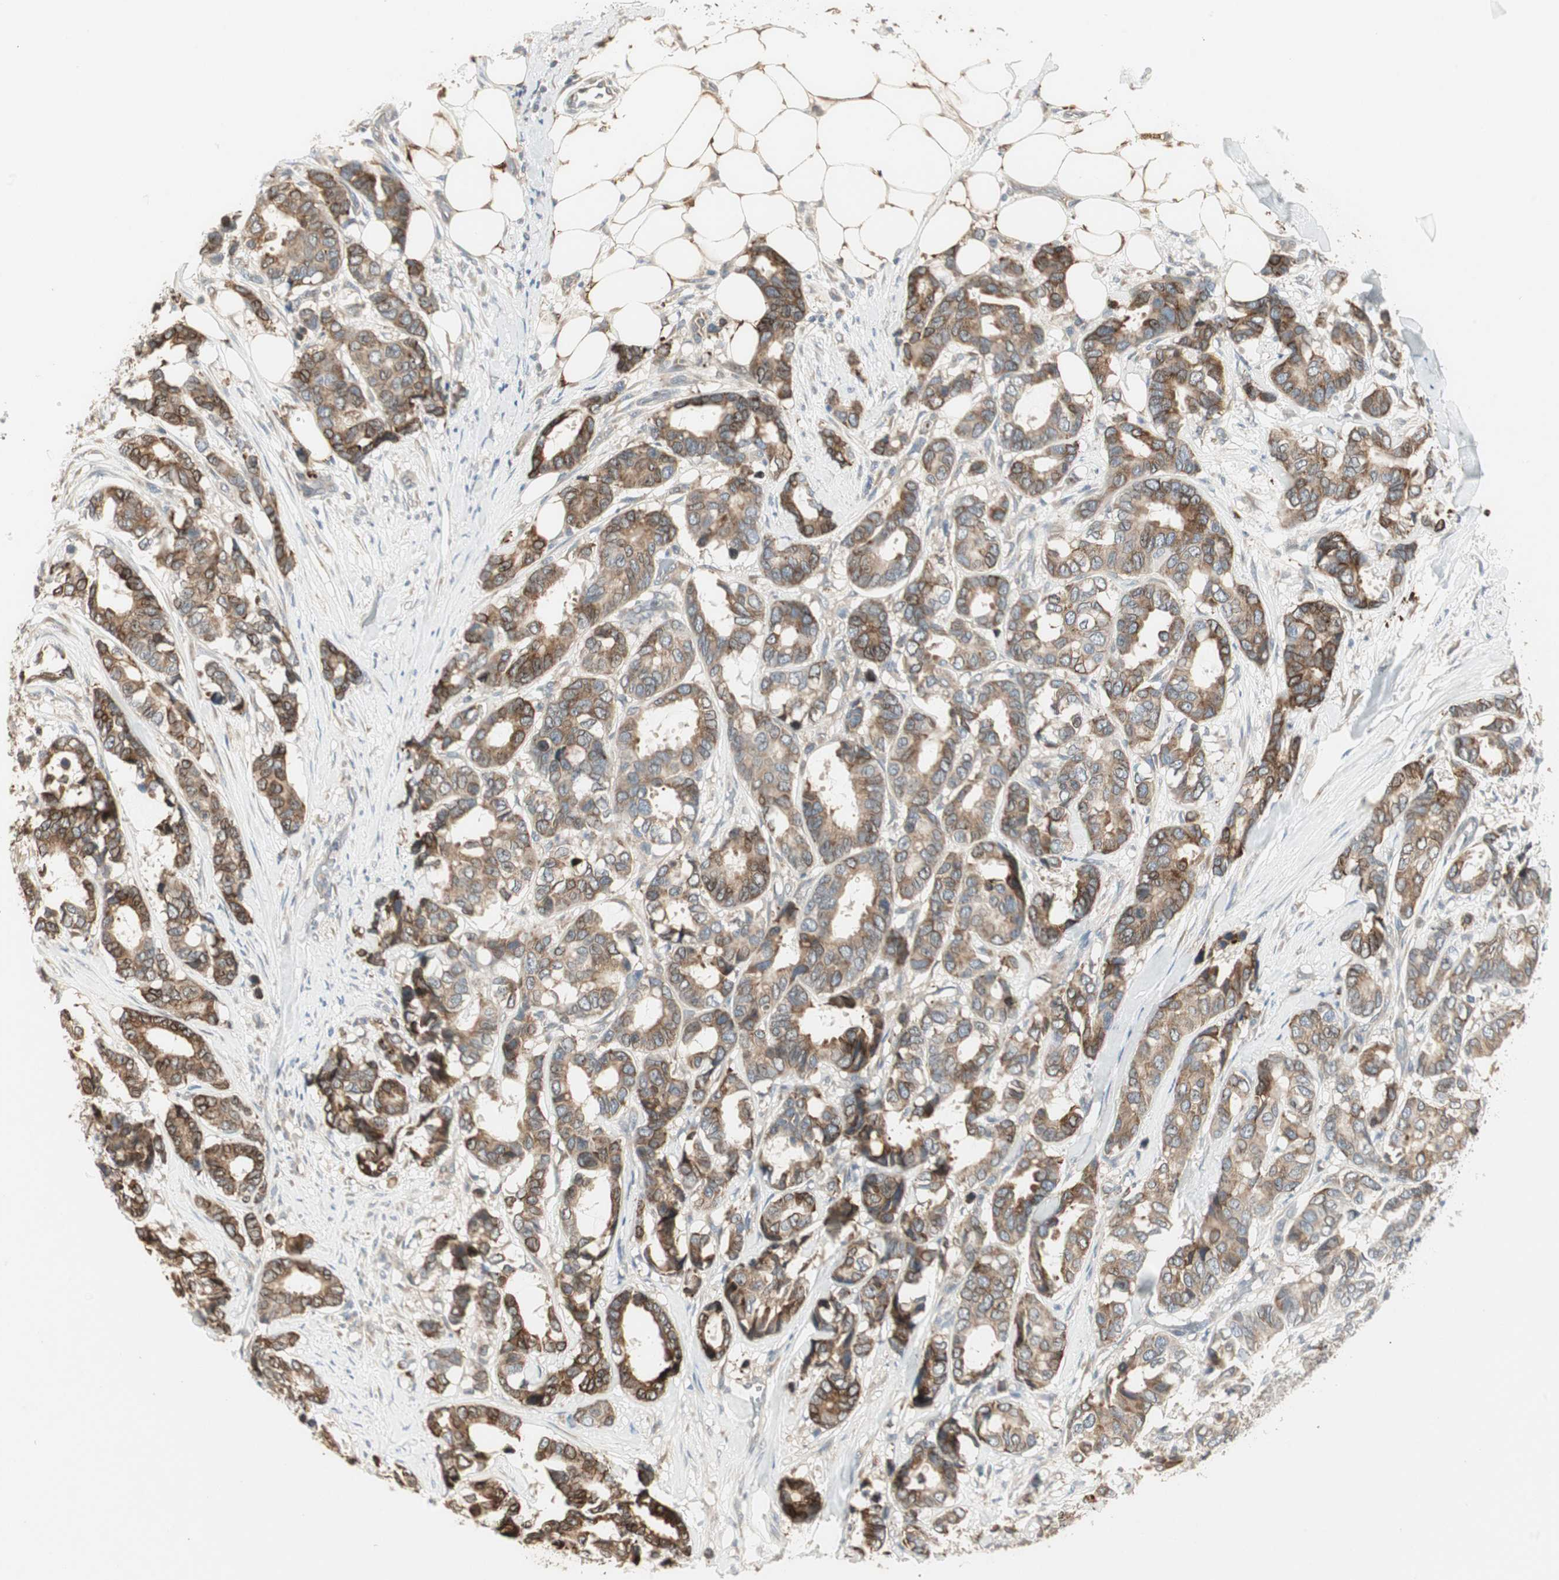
{"staining": {"intensity": "strong", "quantity": ">75%", "location": "cytoplasmic/membranous"}, "tissue": "breast cancer", "cell_type": "Tumor cells", "image_type": "cancer", "snomed": [{"axis": "morphology", "description": "Duct carcinoma"}, {"axis": "topography", "description": "Breast"}], "caption": "Immunohistochemical staining of breast infiltrating ductal carcinoma shows high levels of strong cytoplasmic/membranous protein expression in approximately >75% of tumor cells. The protein of interest is stained brown, and the nuclei are stained in blue (DAB IHC with brightfield microscopy, high magnification).", "gene": "ZFP36", "patient": {"sex": "female", "age": 87}}